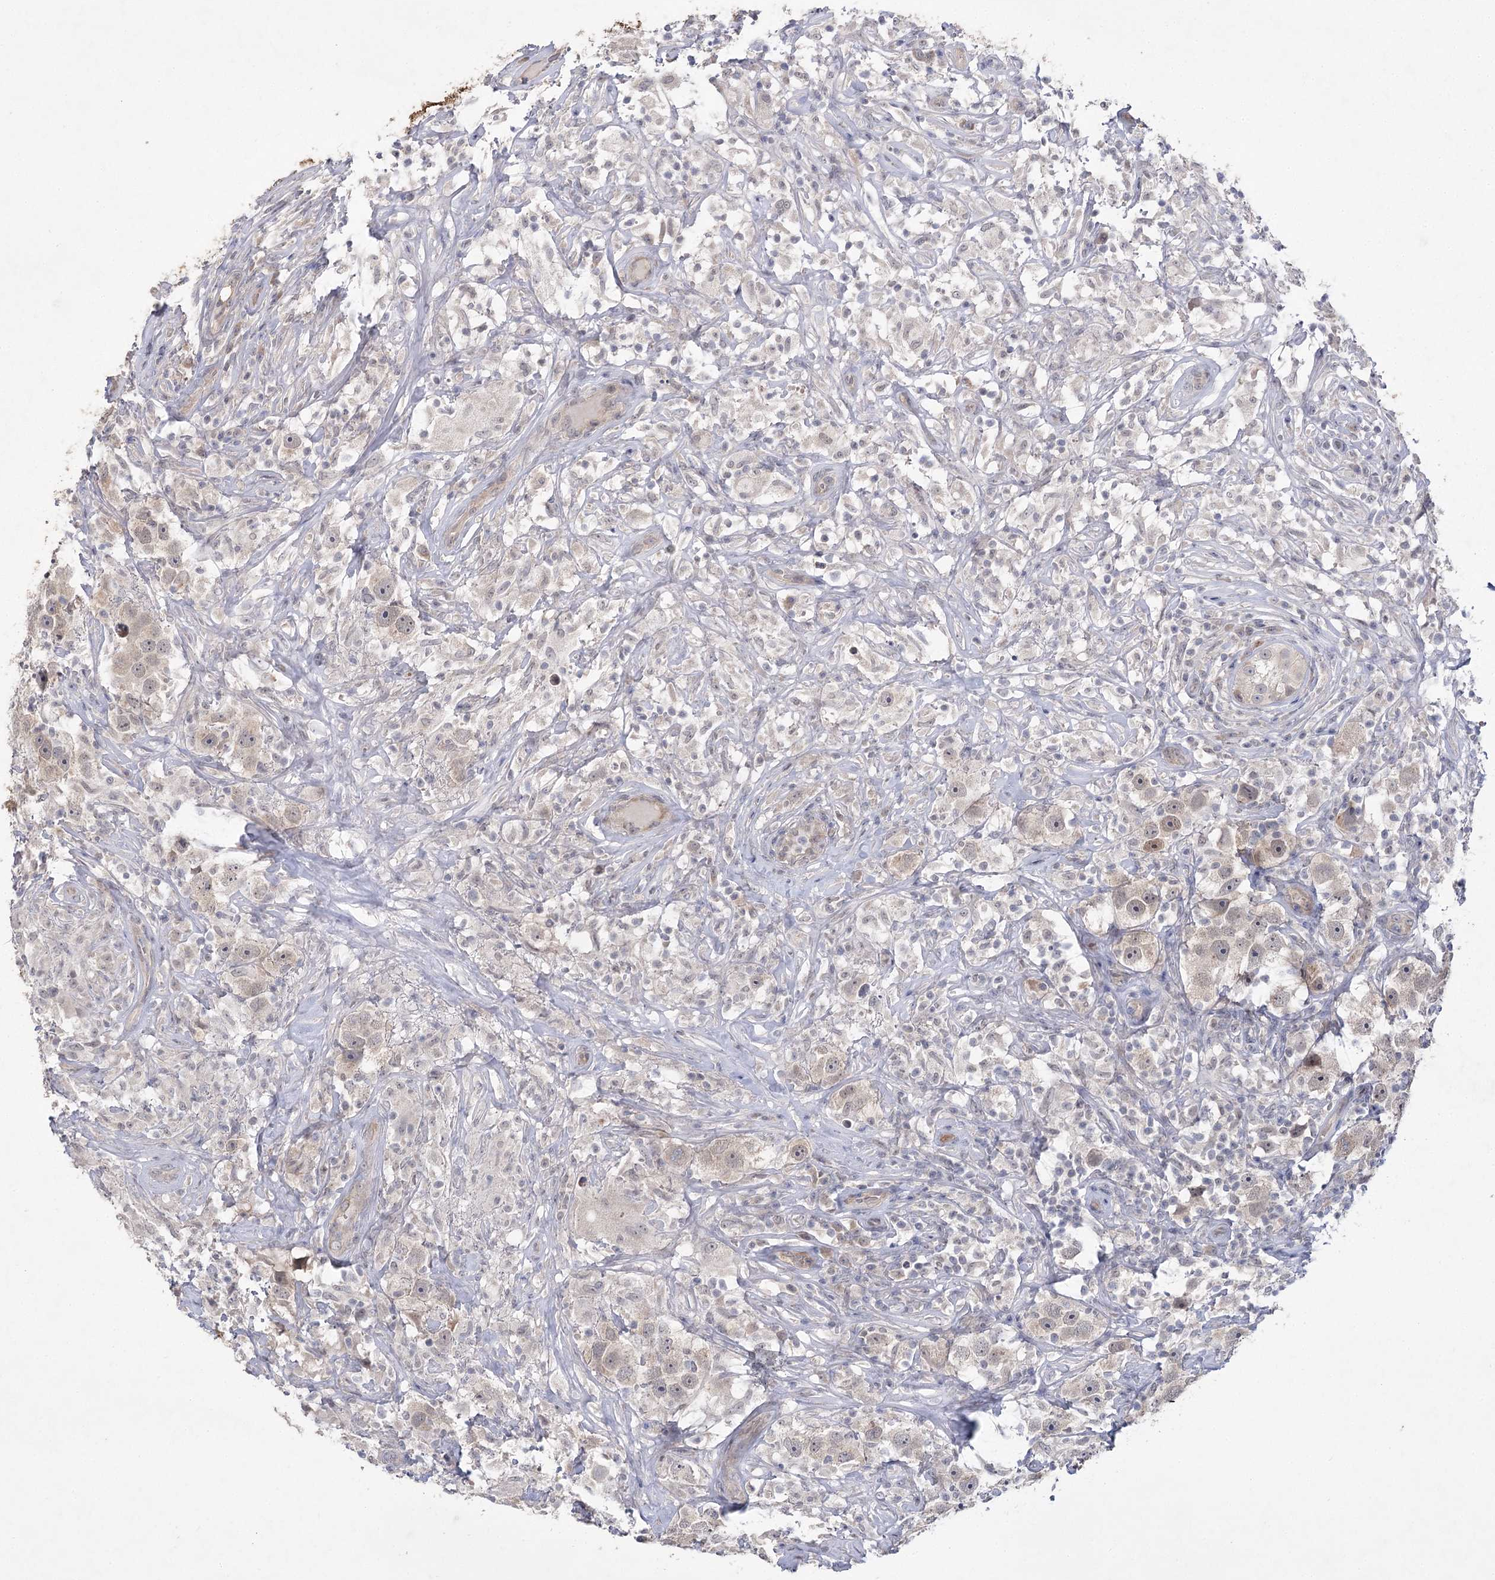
{"staining": {"intensity": "weak", "quantity": "<25%", "location": "cytoplasmic/membranous,nuclear"}, "tissue": "testis cancer", "cell_type": "Tumor cells", "image_type": "cancer", "snomed": [{"axis": "morphology", "description": "Seminoma, NOS"}, {"axis": "topography", "description": "Testis"}], "caption": "Tumor cells show no significant positivity in testis cancer.", "gene": "PHYHIPL", "patient": {"sex": "male", "age": 49}}